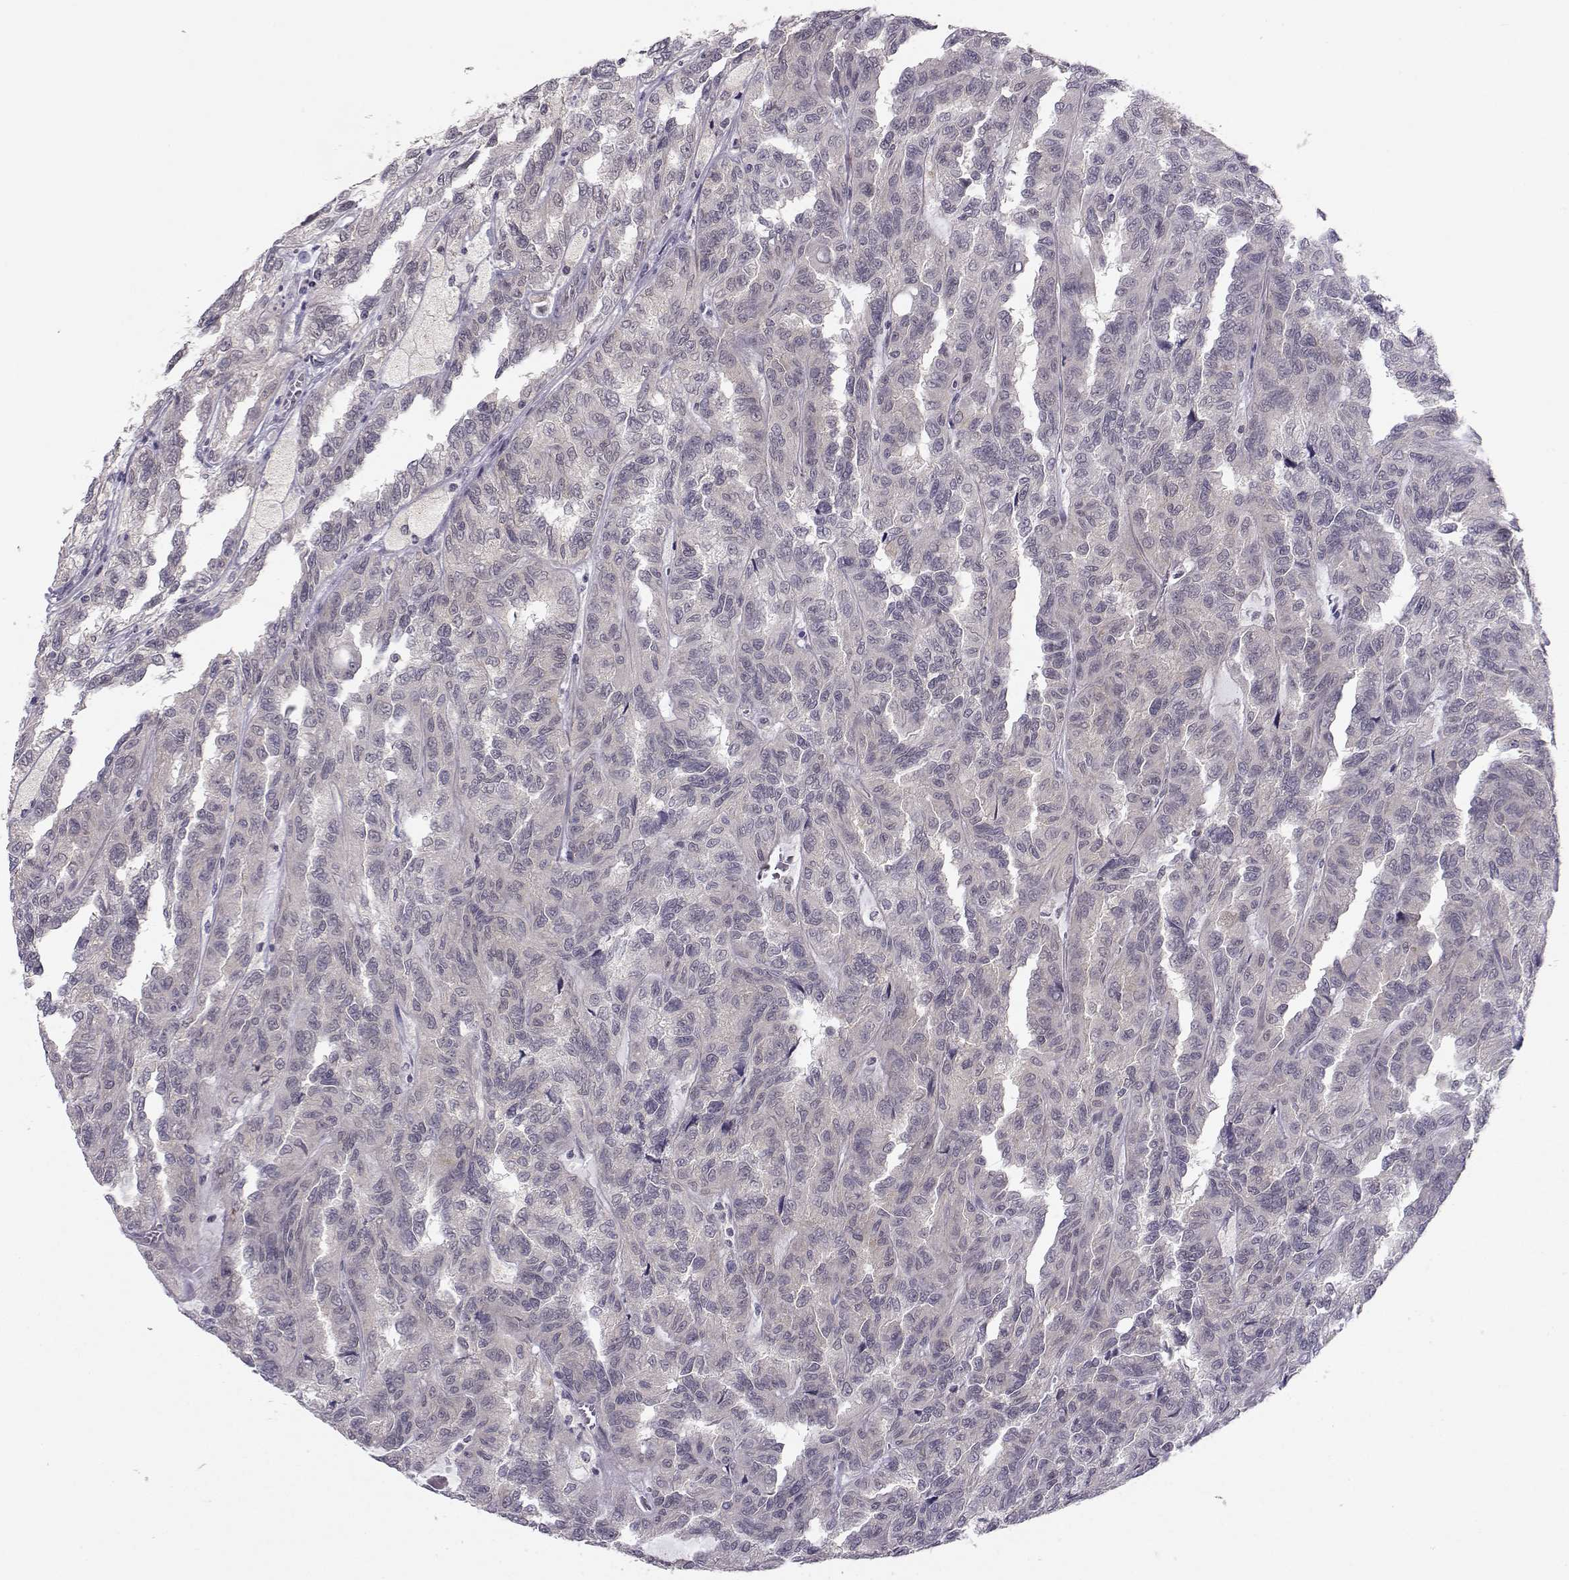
{"staining": {"intensity": "negative", "quantity": "none", "location": "none"}, "tissue": "renal cancer", "cell_type": "Tumor cells", "image_type": "cancer", "snomed": [{"axis": "morphology", "description": "Adenocarcinoma, NOS"}, {"axis": "topography", "description": "Kidney"}], "caption": "The image exhibits no significant positivity in tumor cells of renal cancer (adenocarcinoma).", "gene": "KIF13B", "patient": {"sex": "male", "age": 79}}